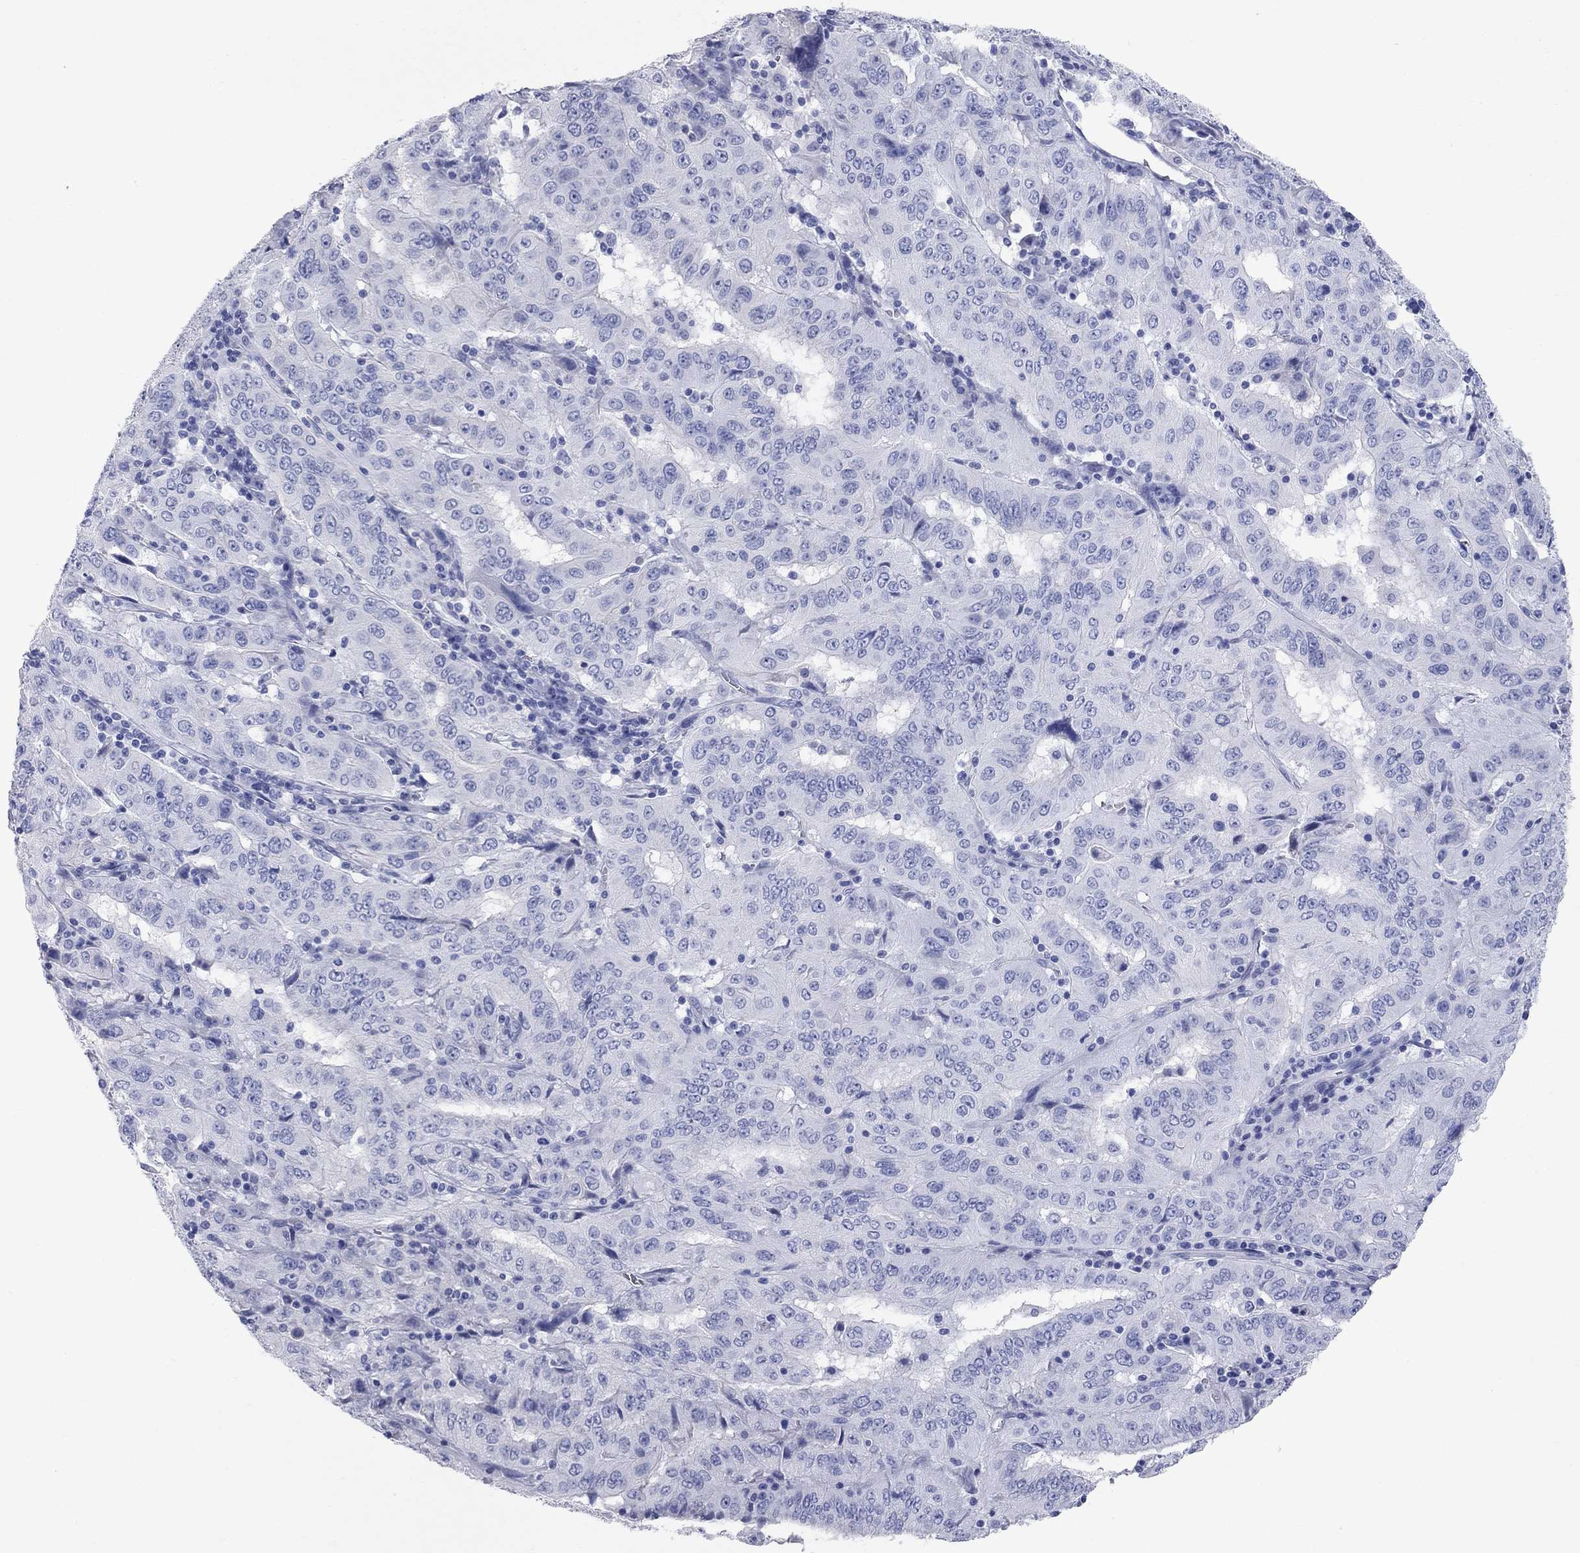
{"staining": {"intensity": "negative", "quantity": "none", "location": "none"}, "tissue": "pancreatic cancer", "cell_type": "Tumor cells", "image_type": "cancer", "snomed": [{"axis": "morphology", "description": "Adenocarcinoma, NOS"}, {"axis": "topography", "description": "Pancreas"}], "caption": "The histopathology image reveals no staining of tumor cells in pancreatic cancer (adenocarcinoma).", "gene": "AOX1", "patient": {"sex": "male", "age": 63}}